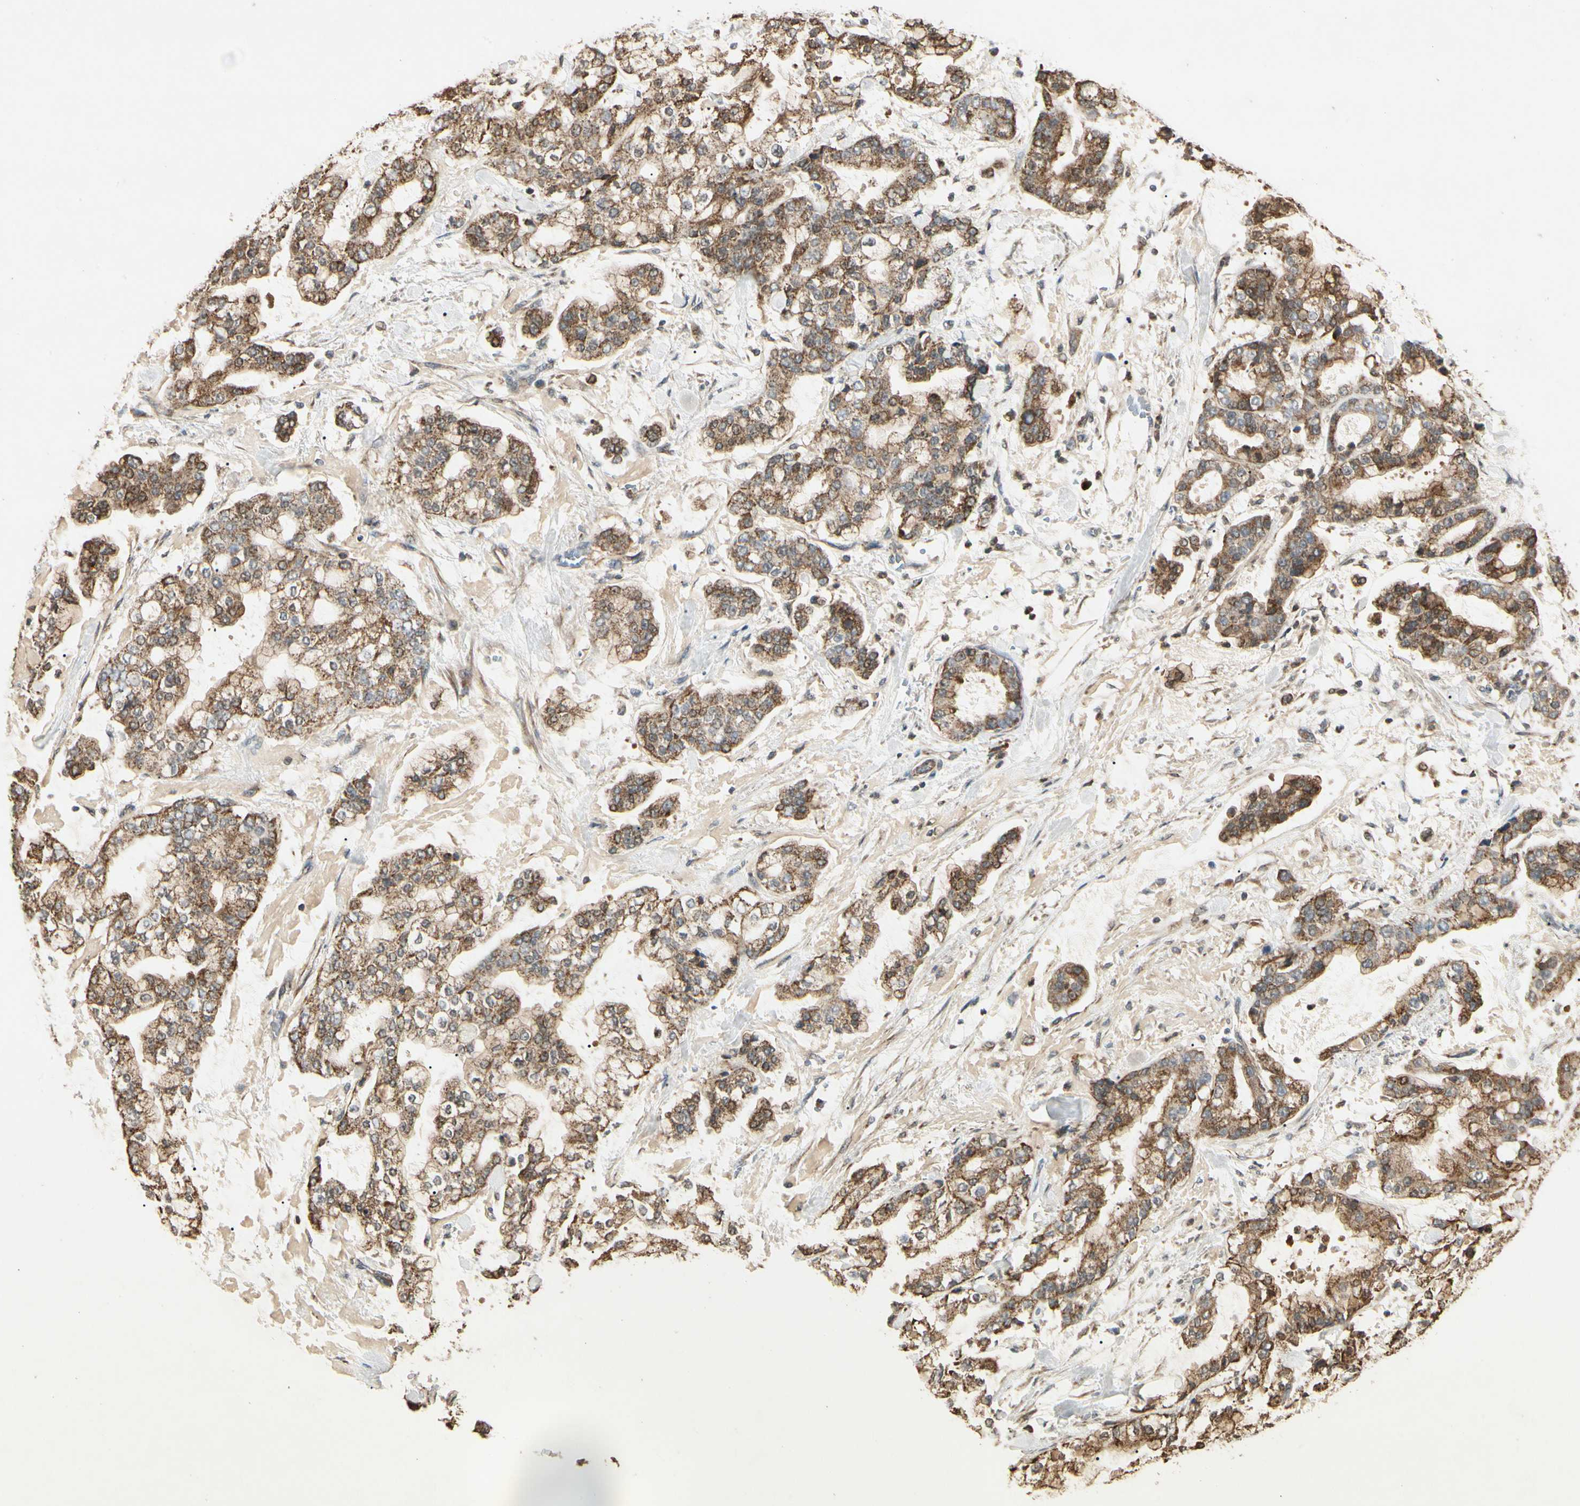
{"staining": {"intensity": "moderate", "quantity": ">75%", "location": "cytoplasmic/membranous"}, "tissue": "stomach cancer", "cell_type": "Tumor cells", "image_type": "cancer", "snomed": [{"axis": "morphology", "description": "Normal tissue, NOS"}, {"axis": "morphology", "description": "Adenocarcinoma, NOS"}, {"axis": "topography", "description": "Stomach, upper"}, {"axis": "topography", "description": "Stomach"}], "caption": "Tumor cells show medium levels of moderate cytoplasmic/membranous staining in about >75% of cells in adenocarcinoma (stomach). (Brightfield microscopy of DAB IHC at high magnification).", "gene": "PRDX5", "patient": {"sex": "male", "age": 76}}